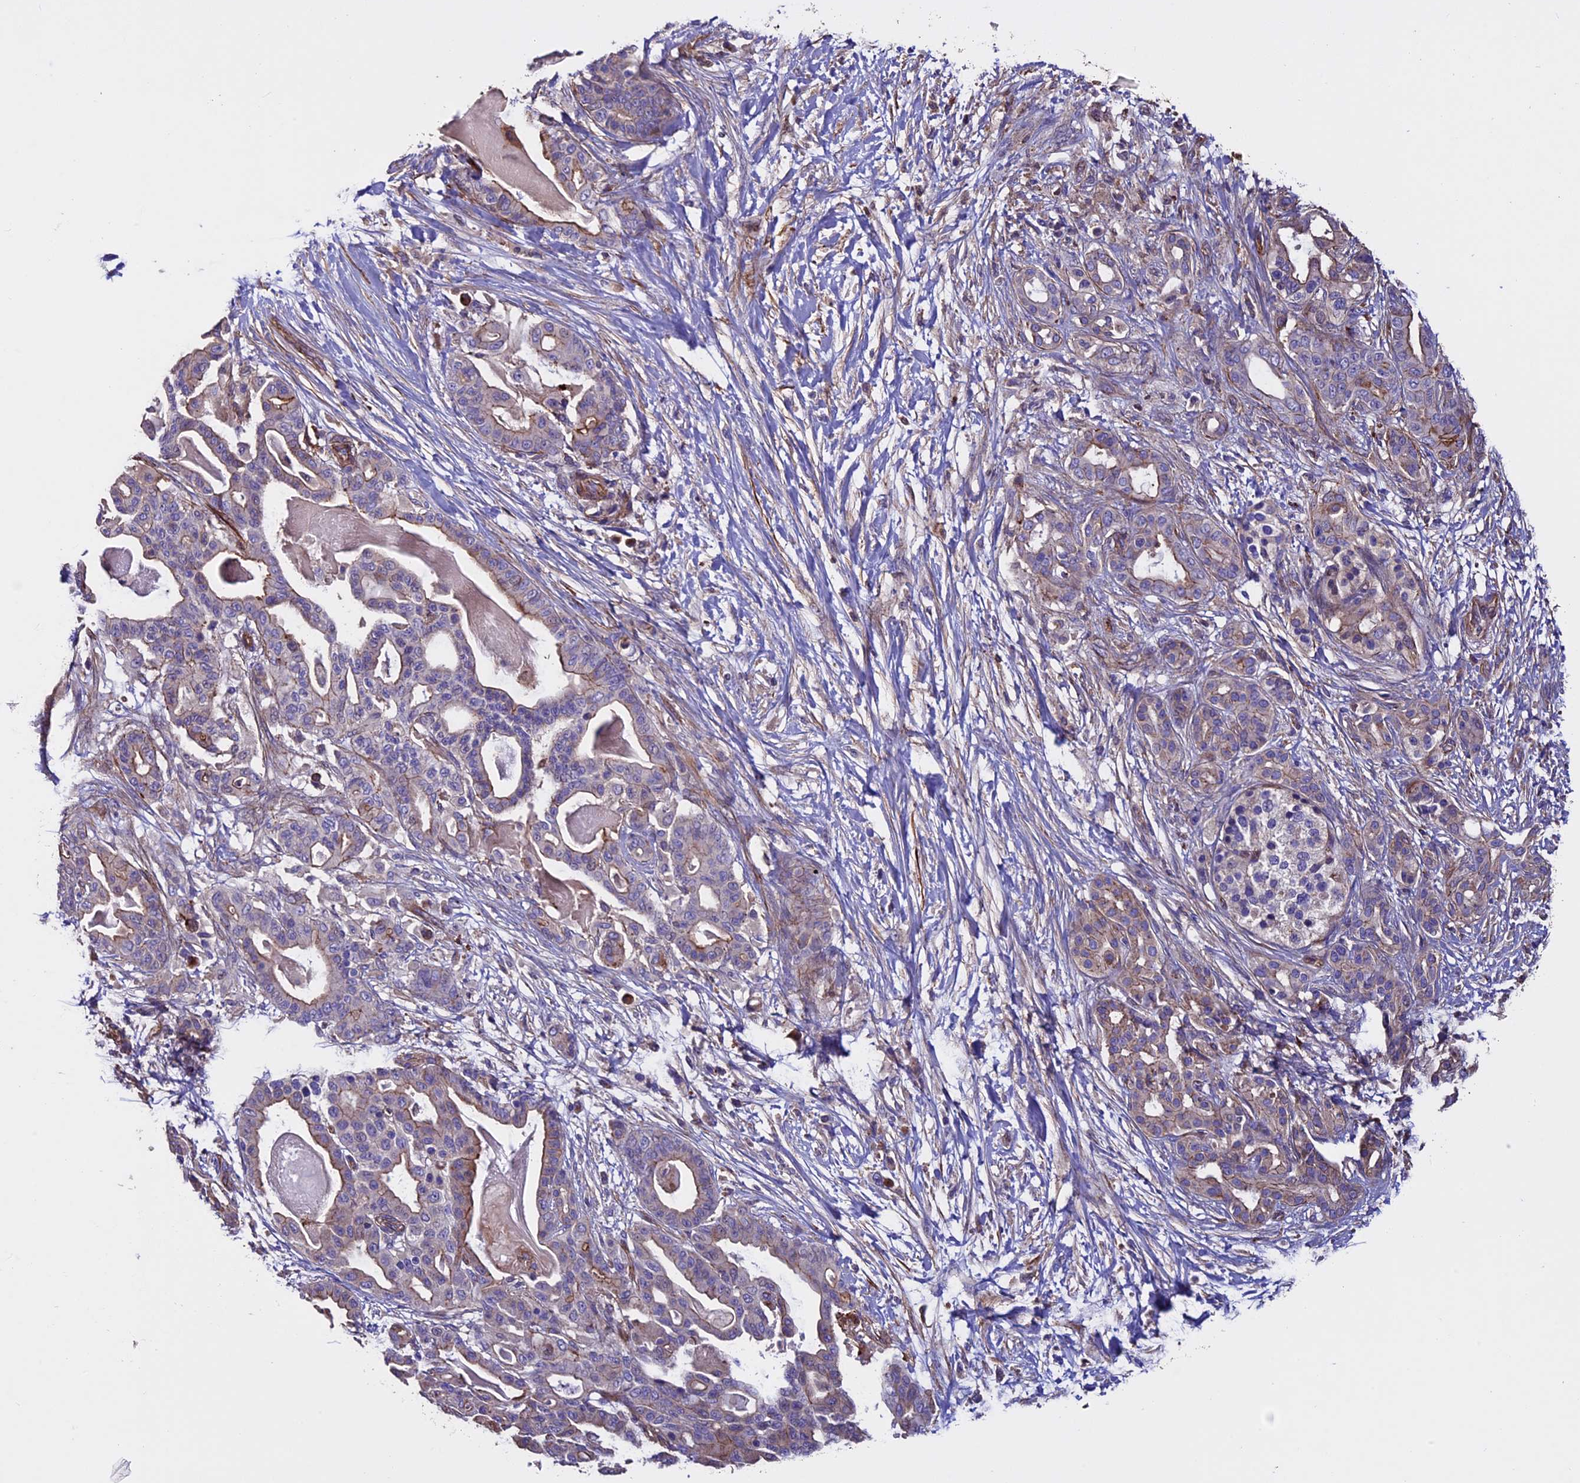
{"staining": {"intensity": "weak", "quantity": "25%-75%", "location": "cytoplasmic/membranous"}, "tissue": "pancreatic cancer", "cell_type": "Tumor cells", "image_type": "cancer", "snomed": [{"axis": "morphology", "description": "Adenocarcinoma, NOS"}, {"axis": "topography", "description": "Pancreas"}], "caption": "Immunohistochemical staining of pancreatic cancer (adenocarcinoma) demonstrates low levels of weak cytoplasmic/membranous expression in approximately 25%-75% of tumor cells. (brown staining indicates protein expression, while blue staining denotes nuclei).", "gene": "EVA1B", "patient": {"sex": "male", "age": 63}}